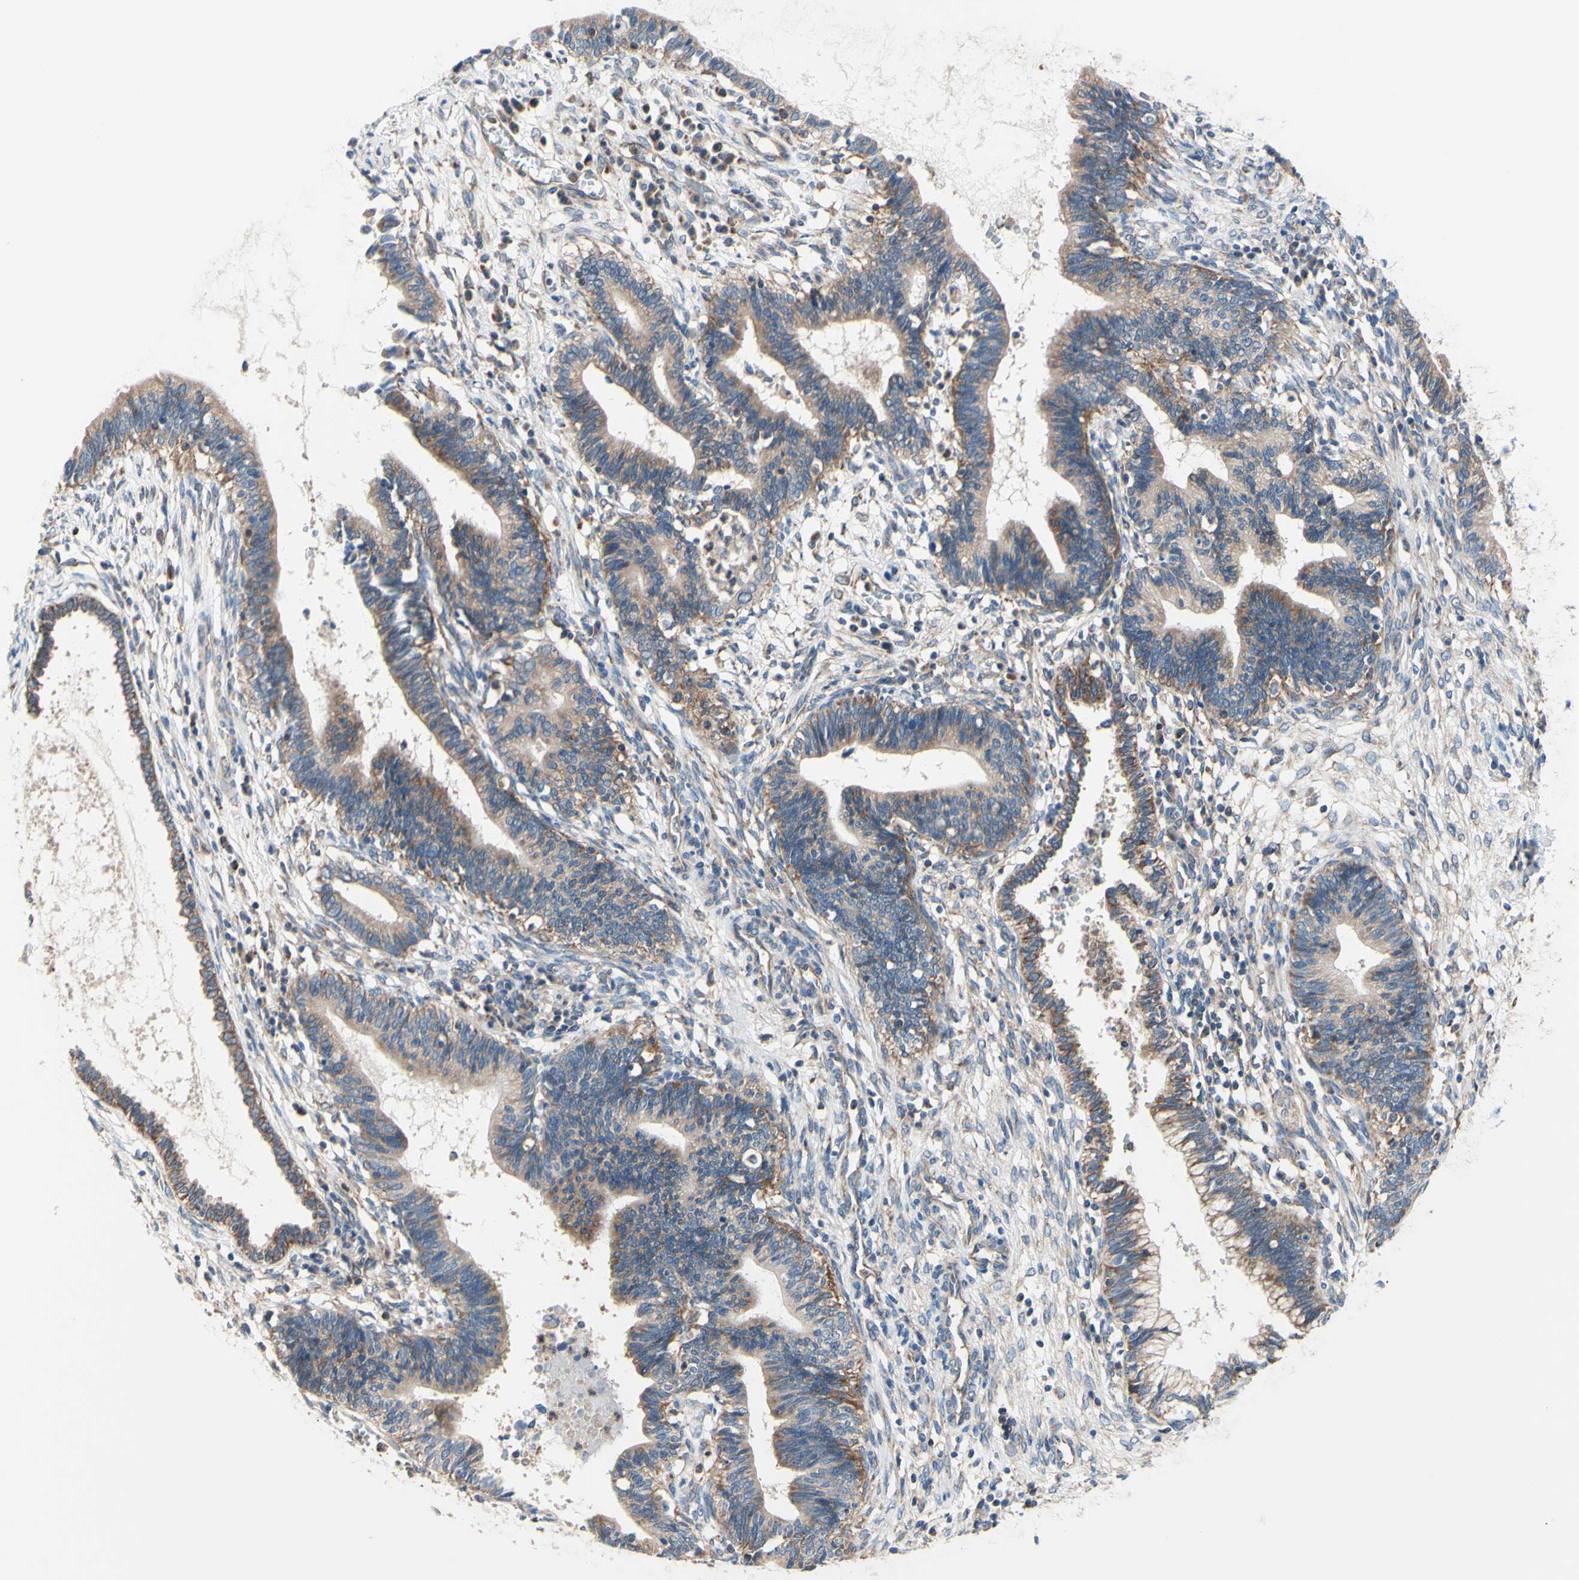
{"staining": {"intensity": "moderate", "quantity": ">75%", "location": "cytoplasmic/membranous"}, "tissue": "cervical cancer", "cell_type": "Tumor cells", "image_type": "cancer", "snomed": [{"axis": "morphology", "description": "Adenocarcinoma, NOS"}, {"axis": "topography", "description": "Cervix"}], "caption": "Immunohistochemical staining of human cervical cancer exhibits moderate cytoplasmic/membranous protein positivity in approximately >75% of tumor cells.", "gene": "FMR1", "patient": {"sex": "female", "age": 44}}